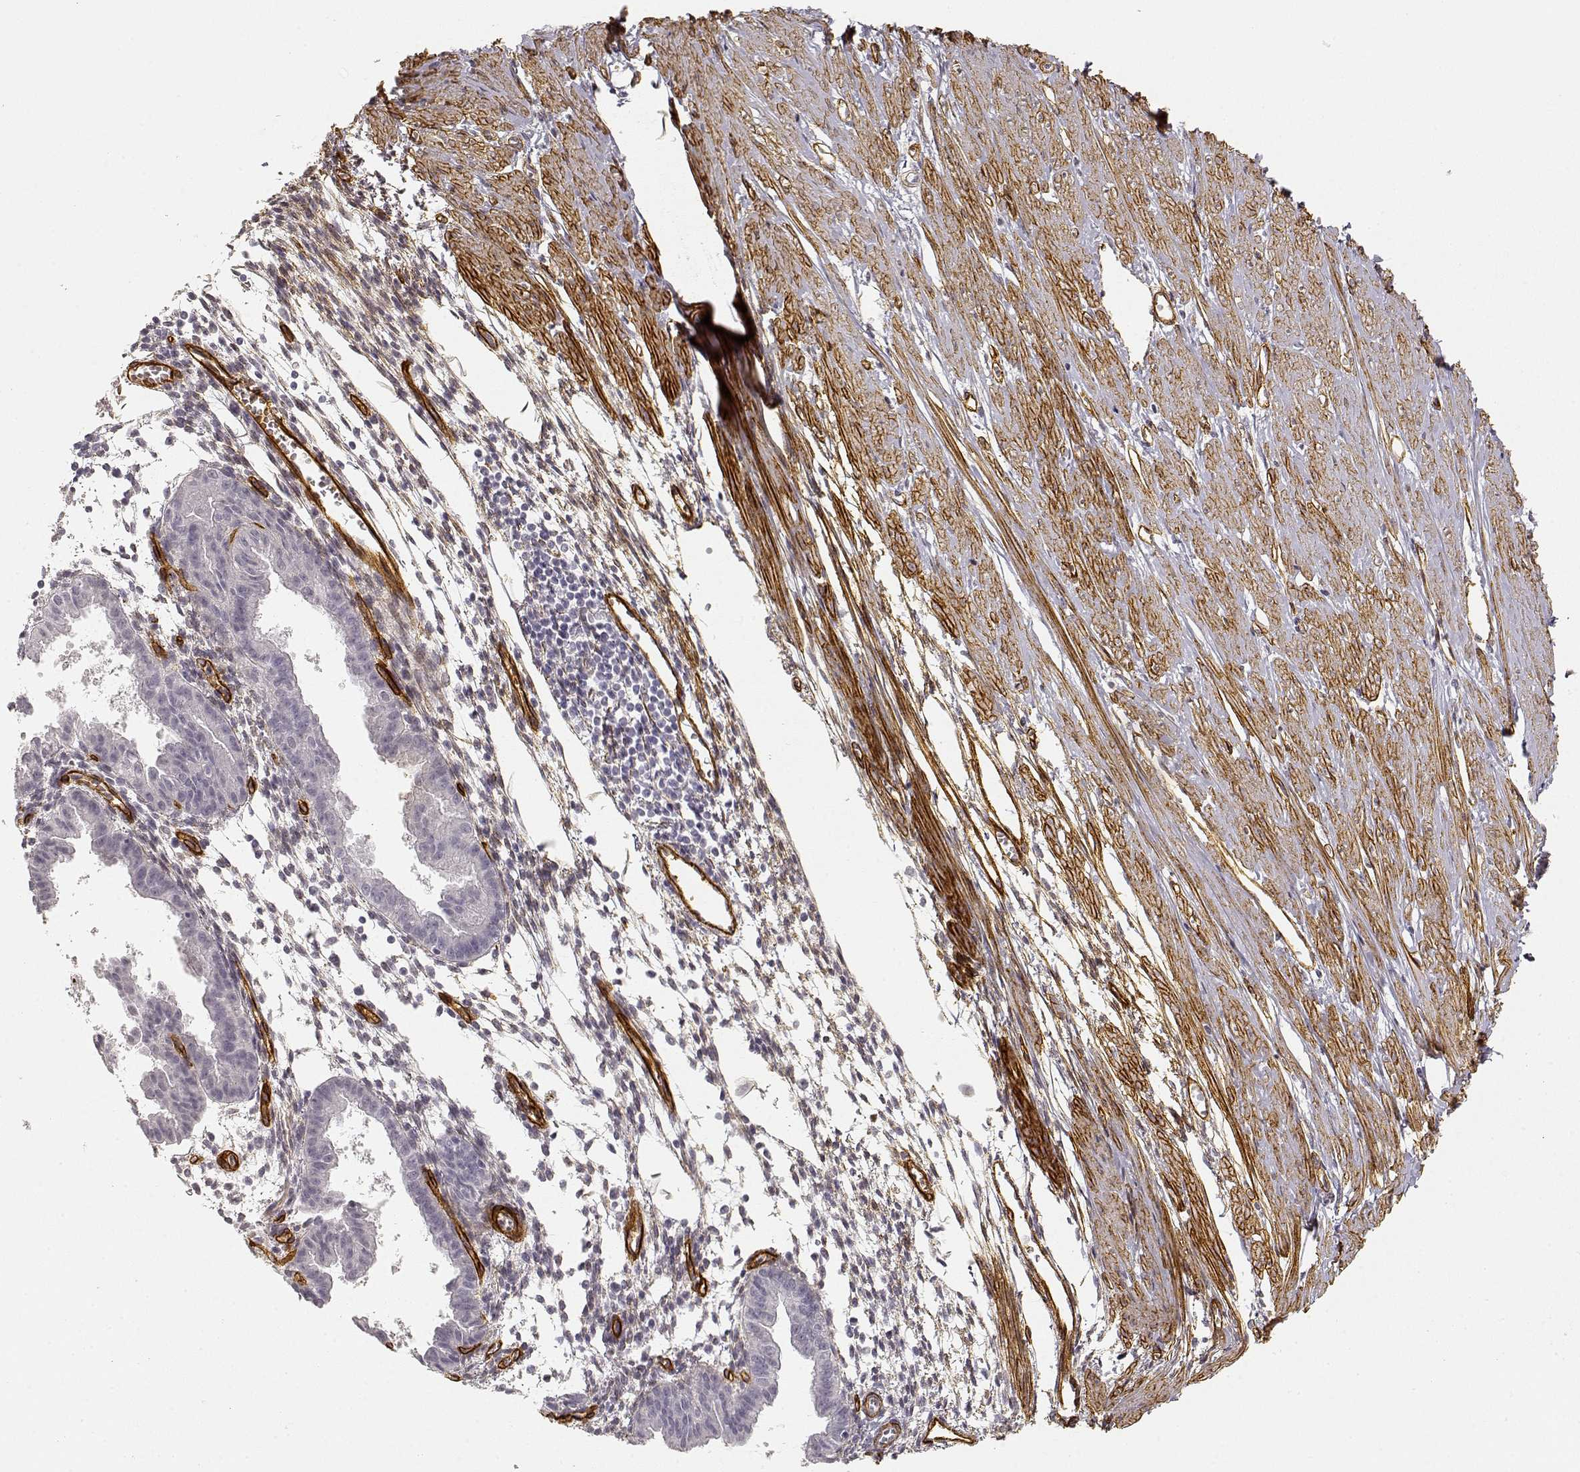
{"staining": {"intensity": "negative", "quantity": "none", "location": "none"}, "tissue": "endometrium", "cell_type": "Cells in endometrial stroma", "image_type": "normal", "snomed": [{"axis": "morphology", "description": "Normal tissue, NOS"}, {"axis": "topography", "description": "Endometrium"}], "caption": "Endometrium stained for a protein using immunohistochemistry demonstrates no staining cells in endometrial stroma.", "gene": "LAMA4", "patient": {"sex": "female", "age": 37}}